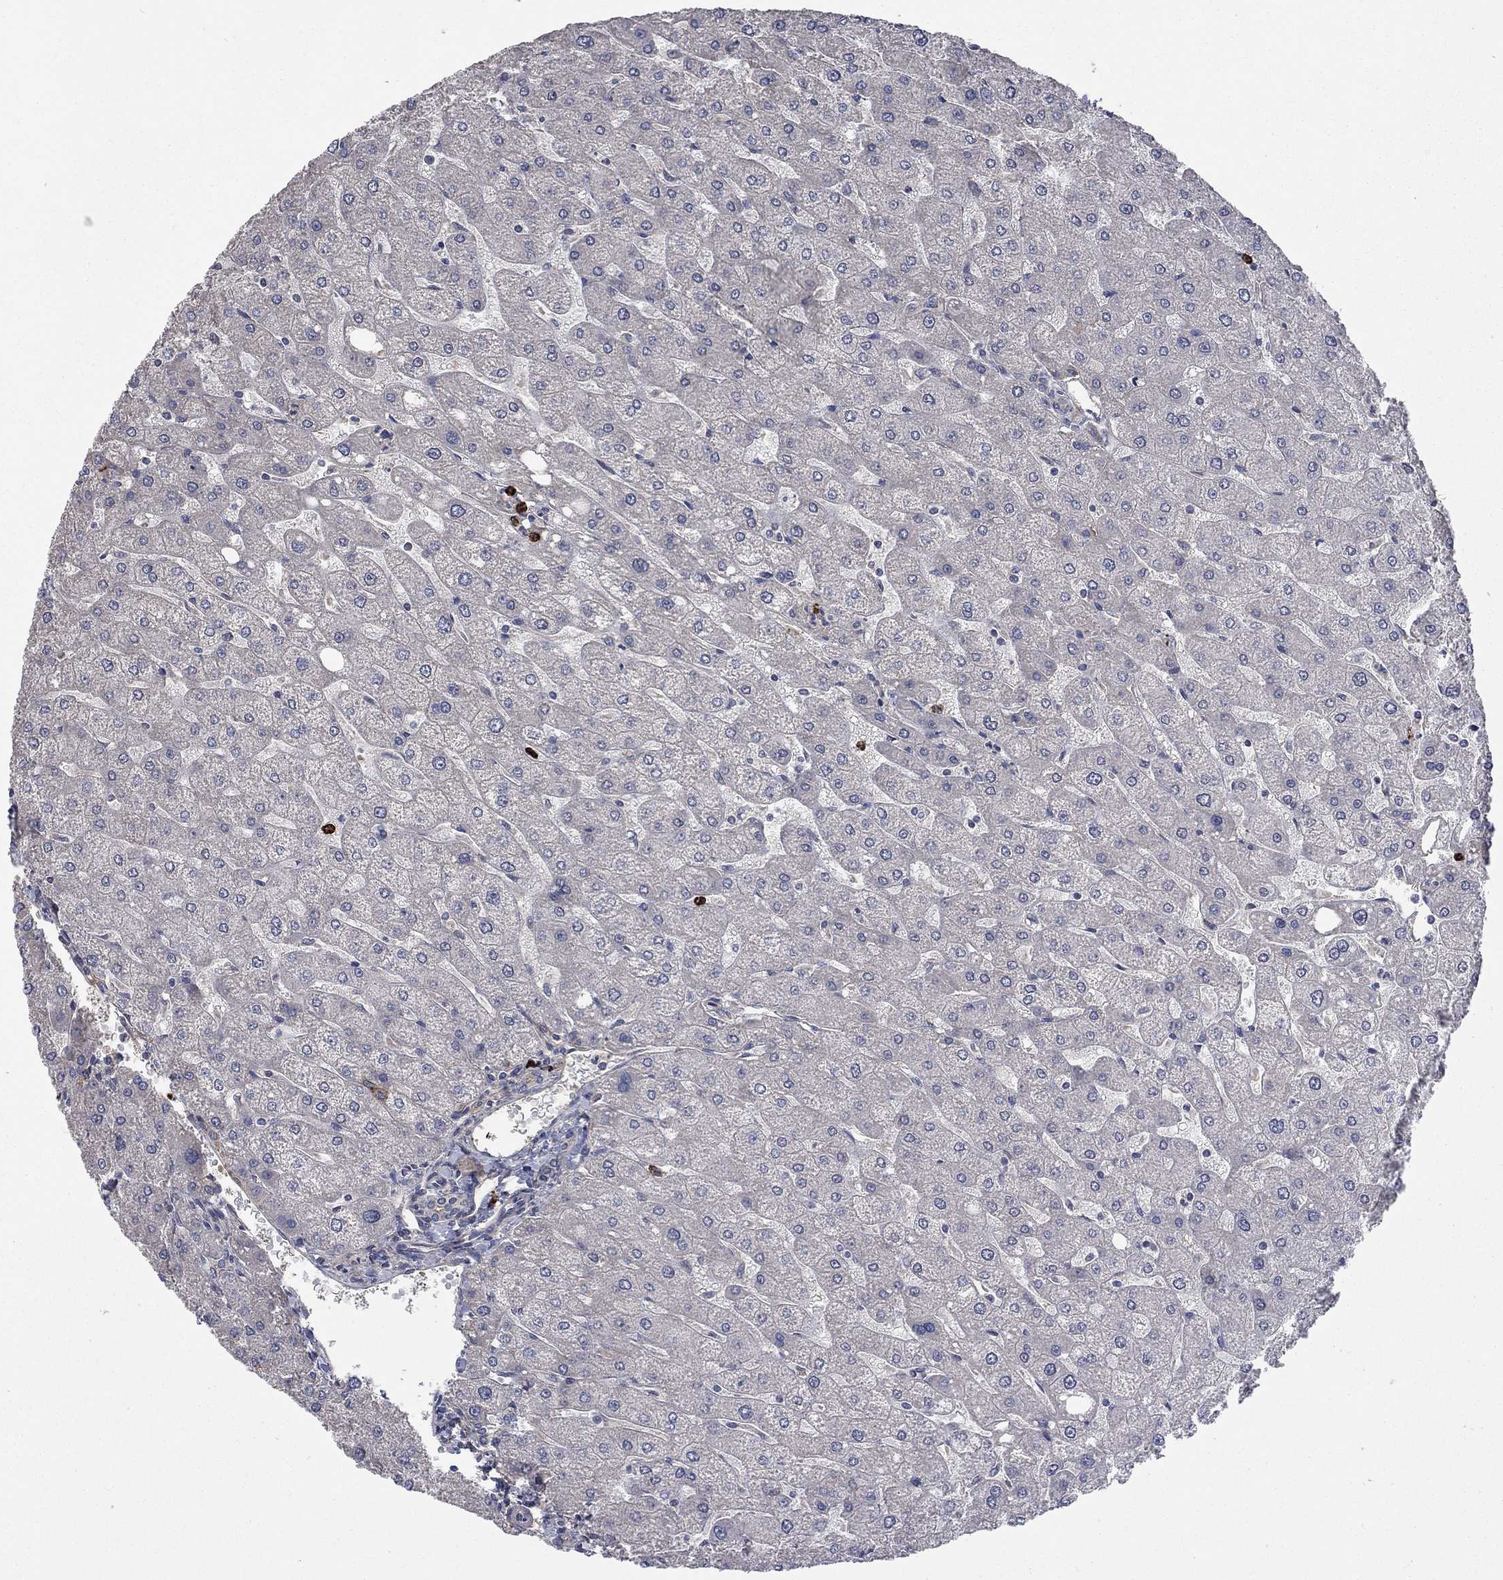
{"staining": {"intensity": "negative", "quantity": "none", "location": "none"}, "tissue": "liver", "cell_type": "Cholangiocytes", "image_type": "normal", "snomed": [{"axis": "morphology", "description": "Normal tissue, NOS"}, {"axis": "topography", "description": "Liver"}], "caption": "DAB immunohistochemical staining of normal liver demonstrates no significant expression in cholangiocytes.", "gene": "VCAN", "patient": {"sex": "male", "age": 67}}